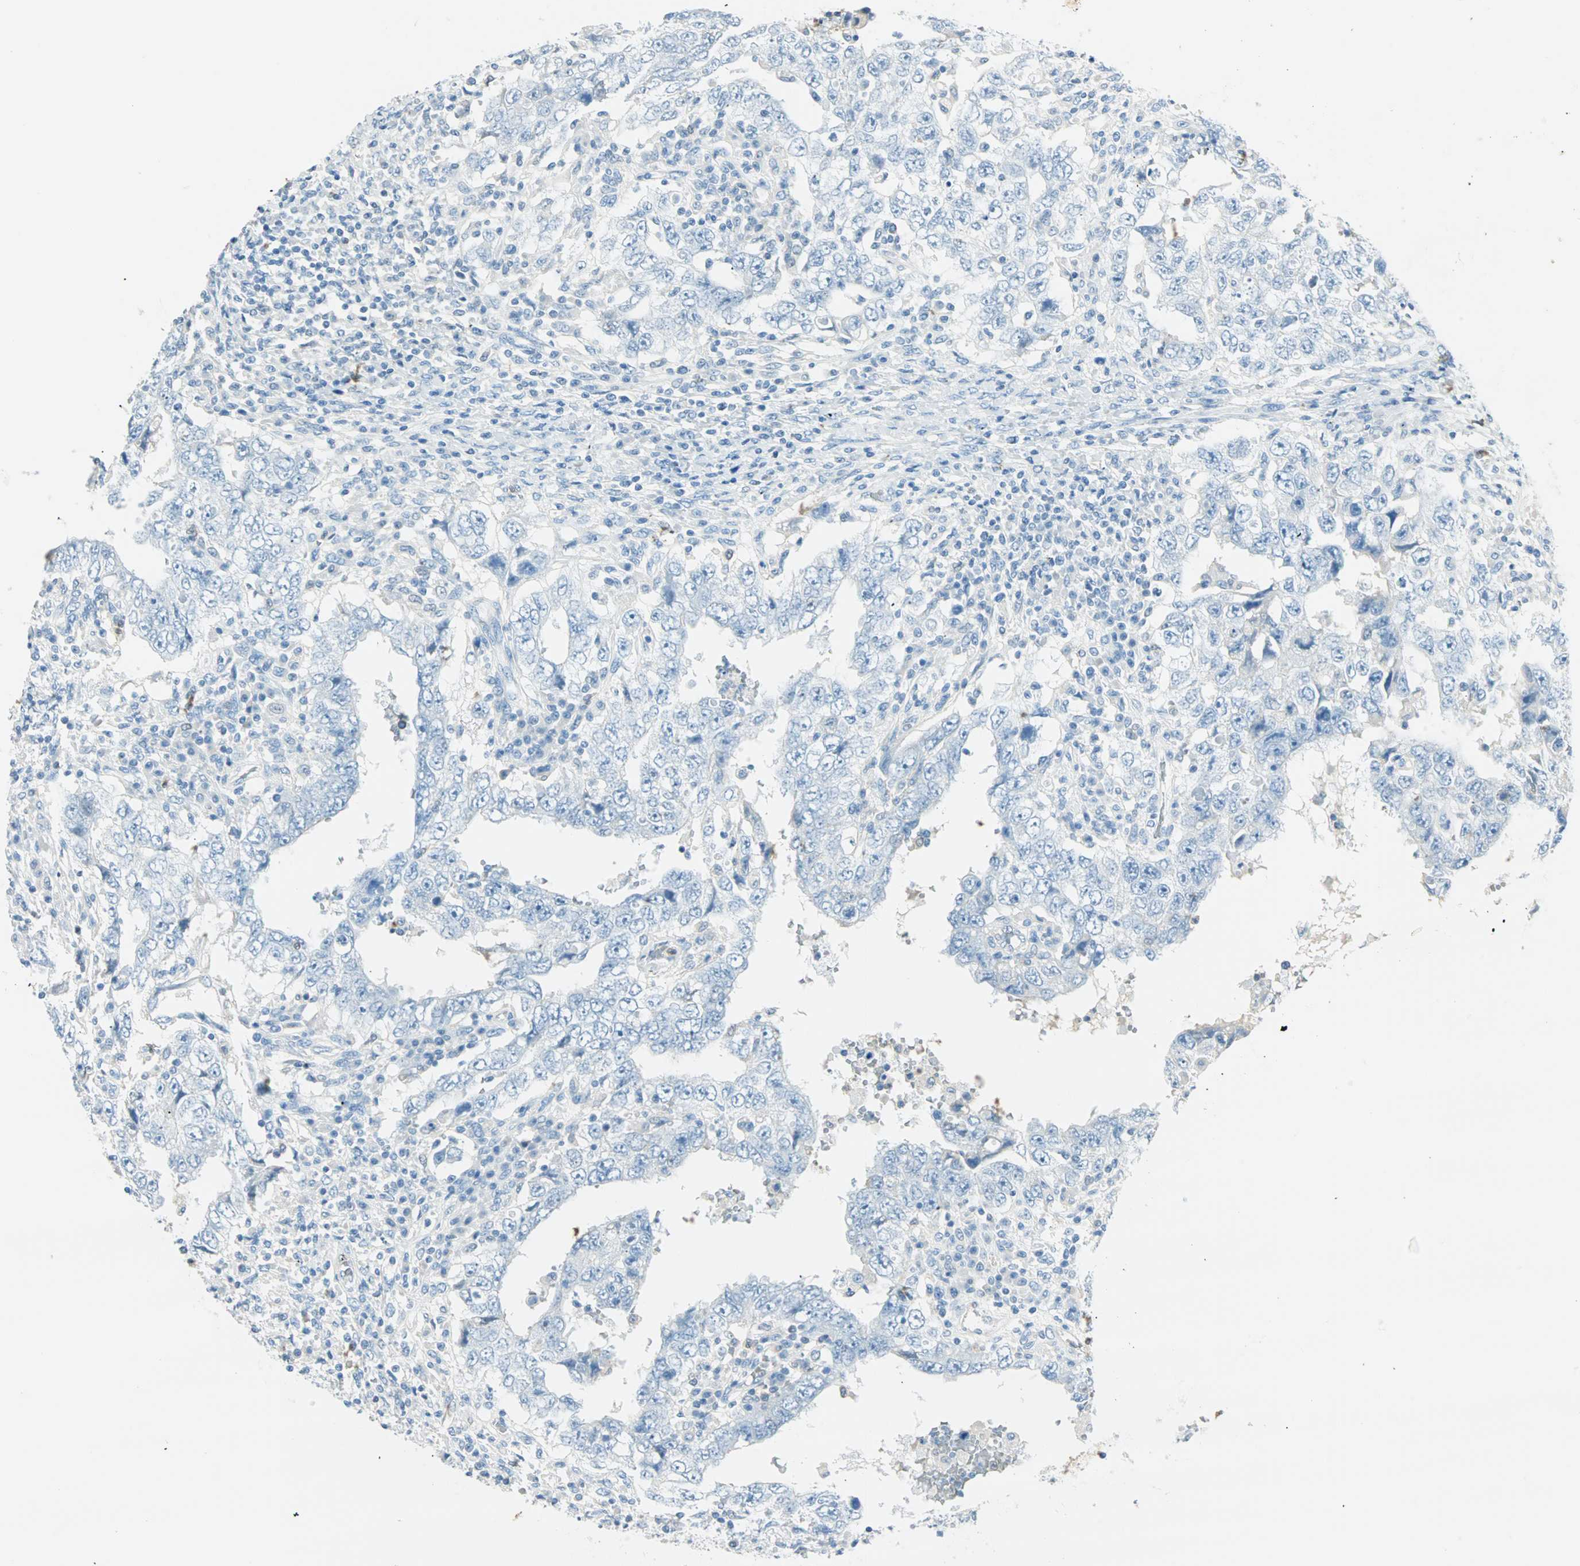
{"staining": {"intensity": "negative", "quantity": "none", "location": "none"}, "tissue": "testis cancer", "cell_type": "Tumor cells", "image_type": "cancer", "snomed": [{"axis": "morphology", "description": "Carcinoma, Embryonal, NOS"}, {"axis": "topography", "description": "Testis"}], "caption": "Human testis embryonal carcinoma stained for a protein using immunohistochemistry shows no expression in tumor cells.", "gene": "S100A1", "patient": {"sex": "male", "age": 26}}